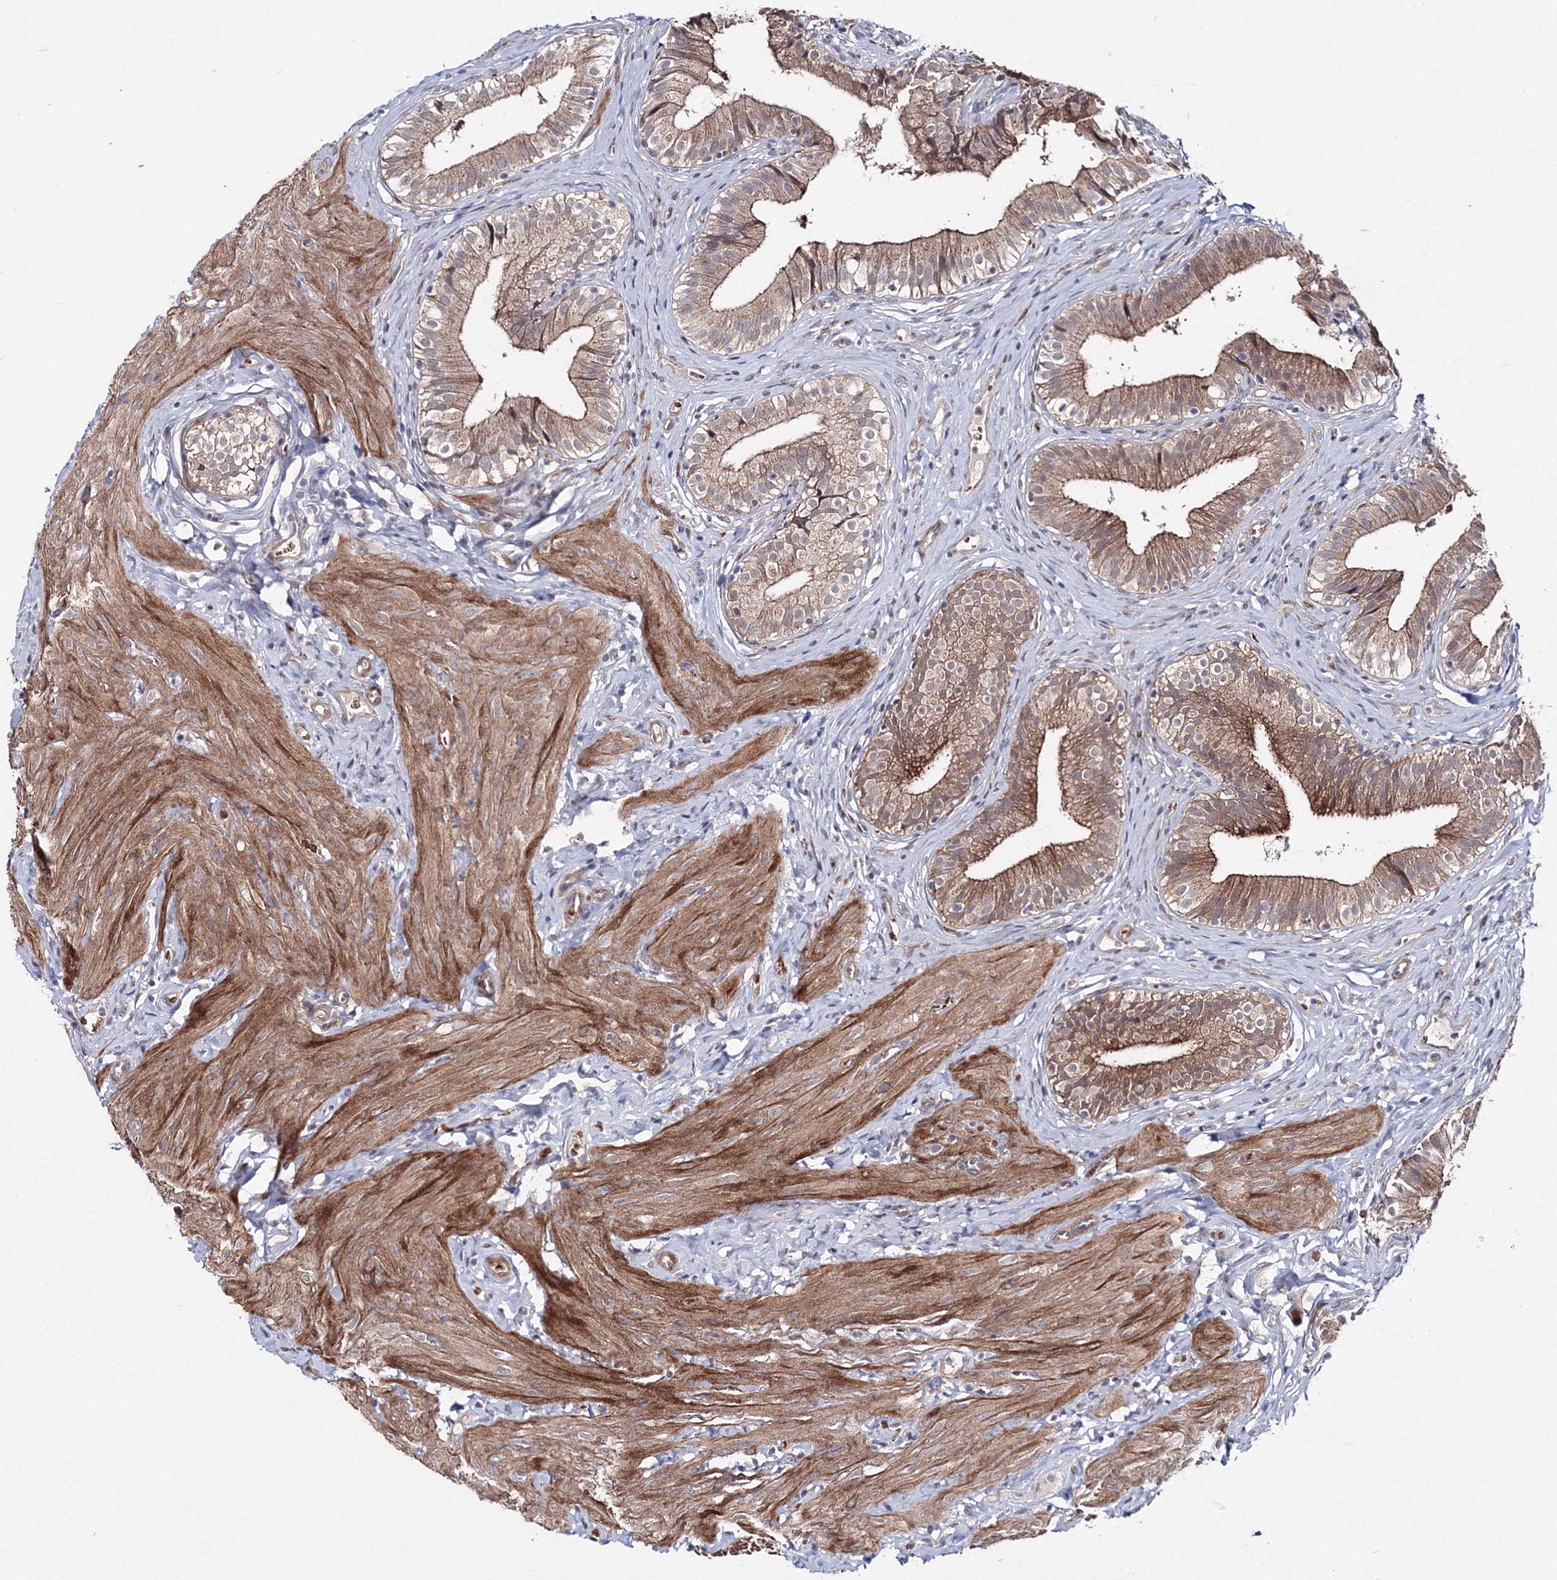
{"staining": {"intensity": "moderate", "quantity": ">75%", "location": "cytoplasmic/membranous"}, "tissue": "gallbladder", "cell_type": "Glandular cells", "image_type": "normal", "snomed": [{"axis": "morphology", "description": "Normal tissue, NOS"}, {"axis": "topography", "description": "Gallbladder"}], "caption": "Gallbladder stained with a brown dye reveals moderate cytoplasmic/membranous positive expression in about >75% of glandular cells.", "gene": "C11orf52", "patient": {"sex": "female", "age": 47}}